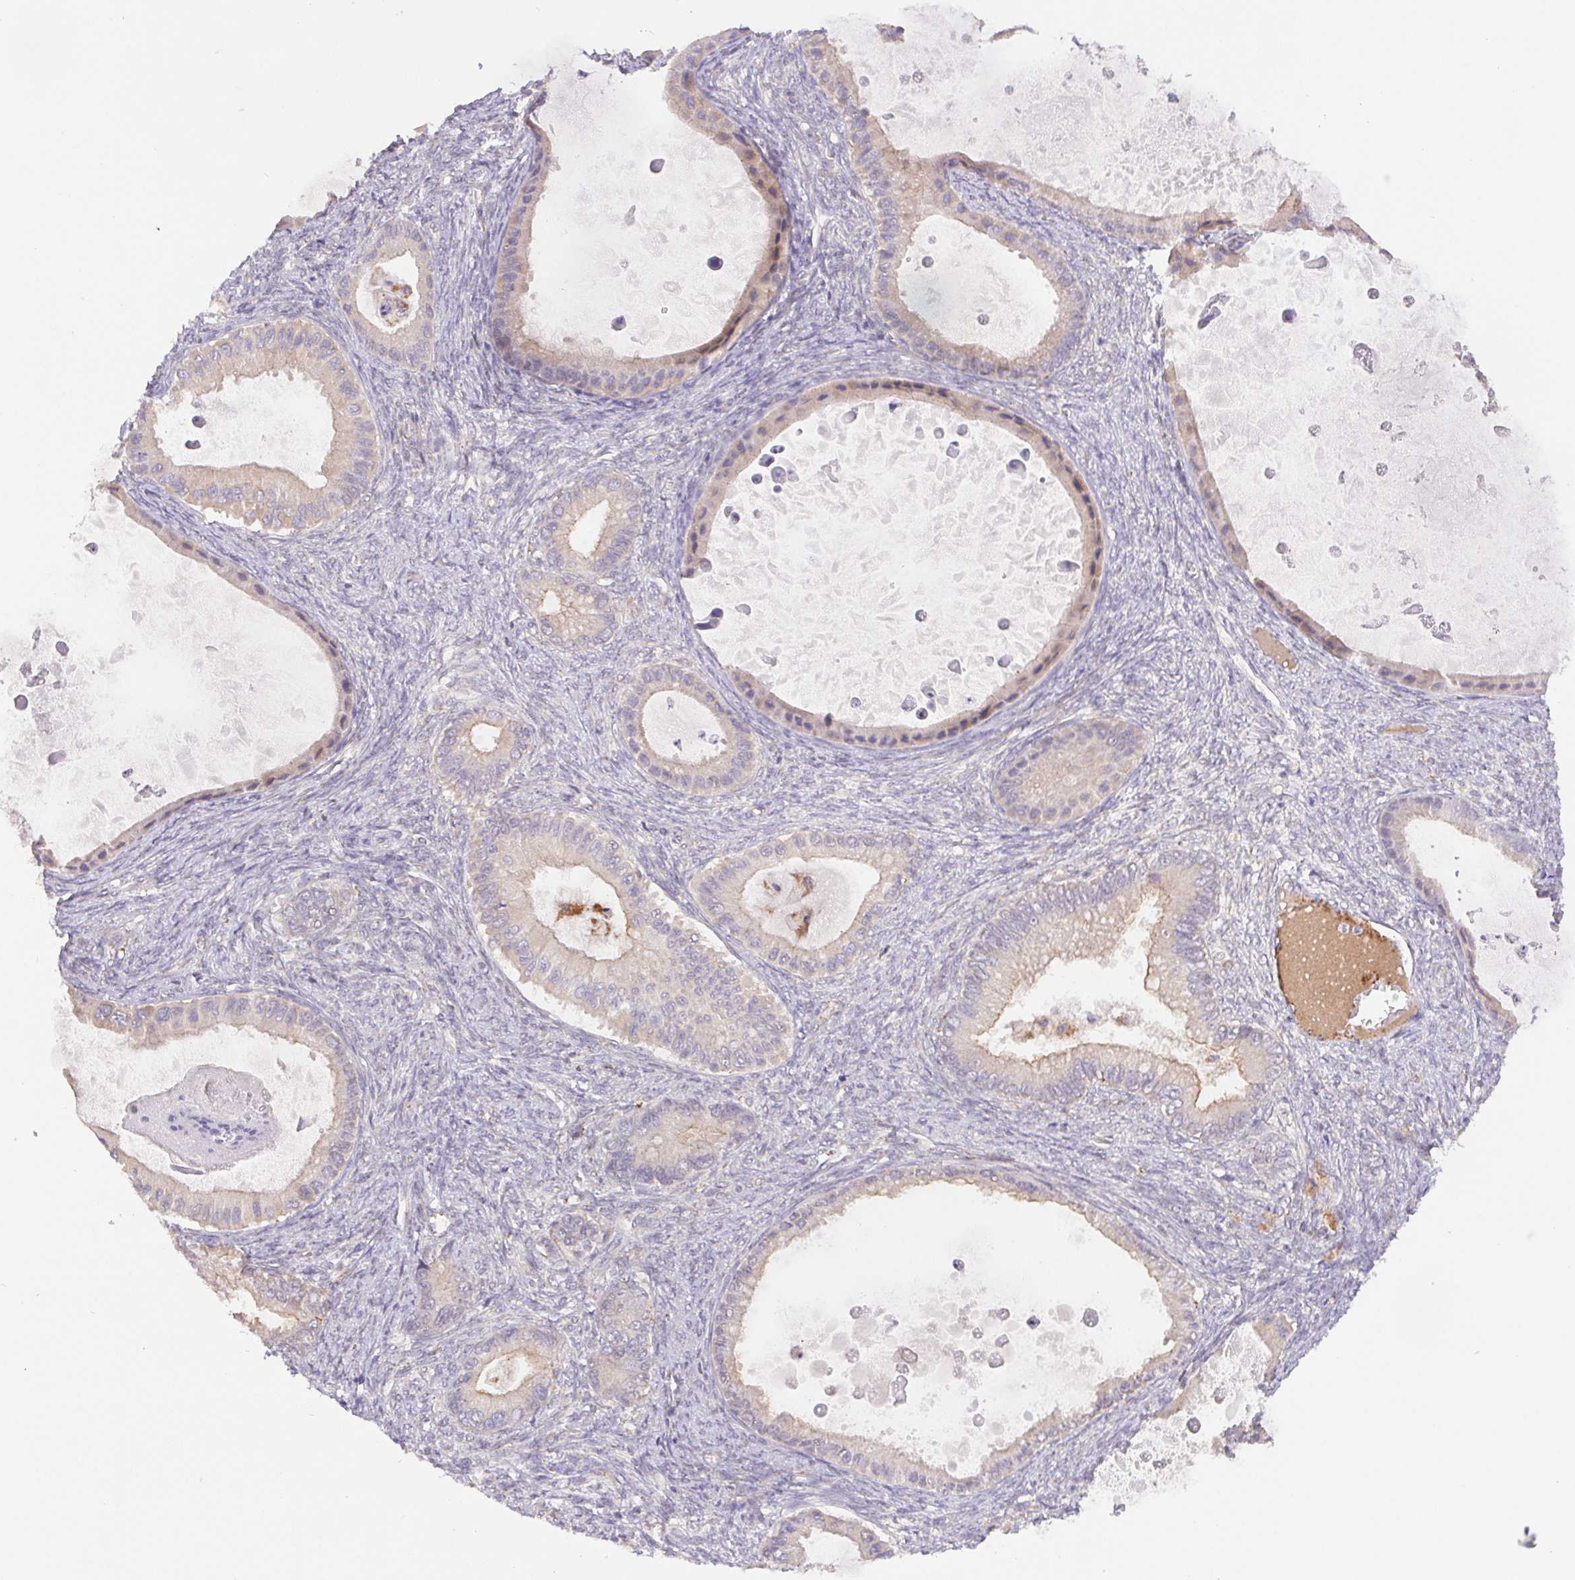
{"staining": {"intensity": "weak", "quantity": "25%-75%", "location": "cytoplasmic/membranous"}, "tissue": "ovarian cancer", "cell_type": "Tumor cells", "image_type": "cancer", "snomed": [{"axis": "morphology", "description": "Cystadenocarcinoma, mucinous, NOS"}, {"axis": "topography", "description": "Ovary"}], "caption": "Ovarian mucinous cystadenocarcinoma tissue reveals weak cytoplasmic/membranous expression in about 25%-75% of tumor cells (DAB (3,3'-diaminobenzidine) IHC with brightfield microscopy, high magnification).", "gene": "EMC6", "patient": {"sex": "female", "age": 64}}